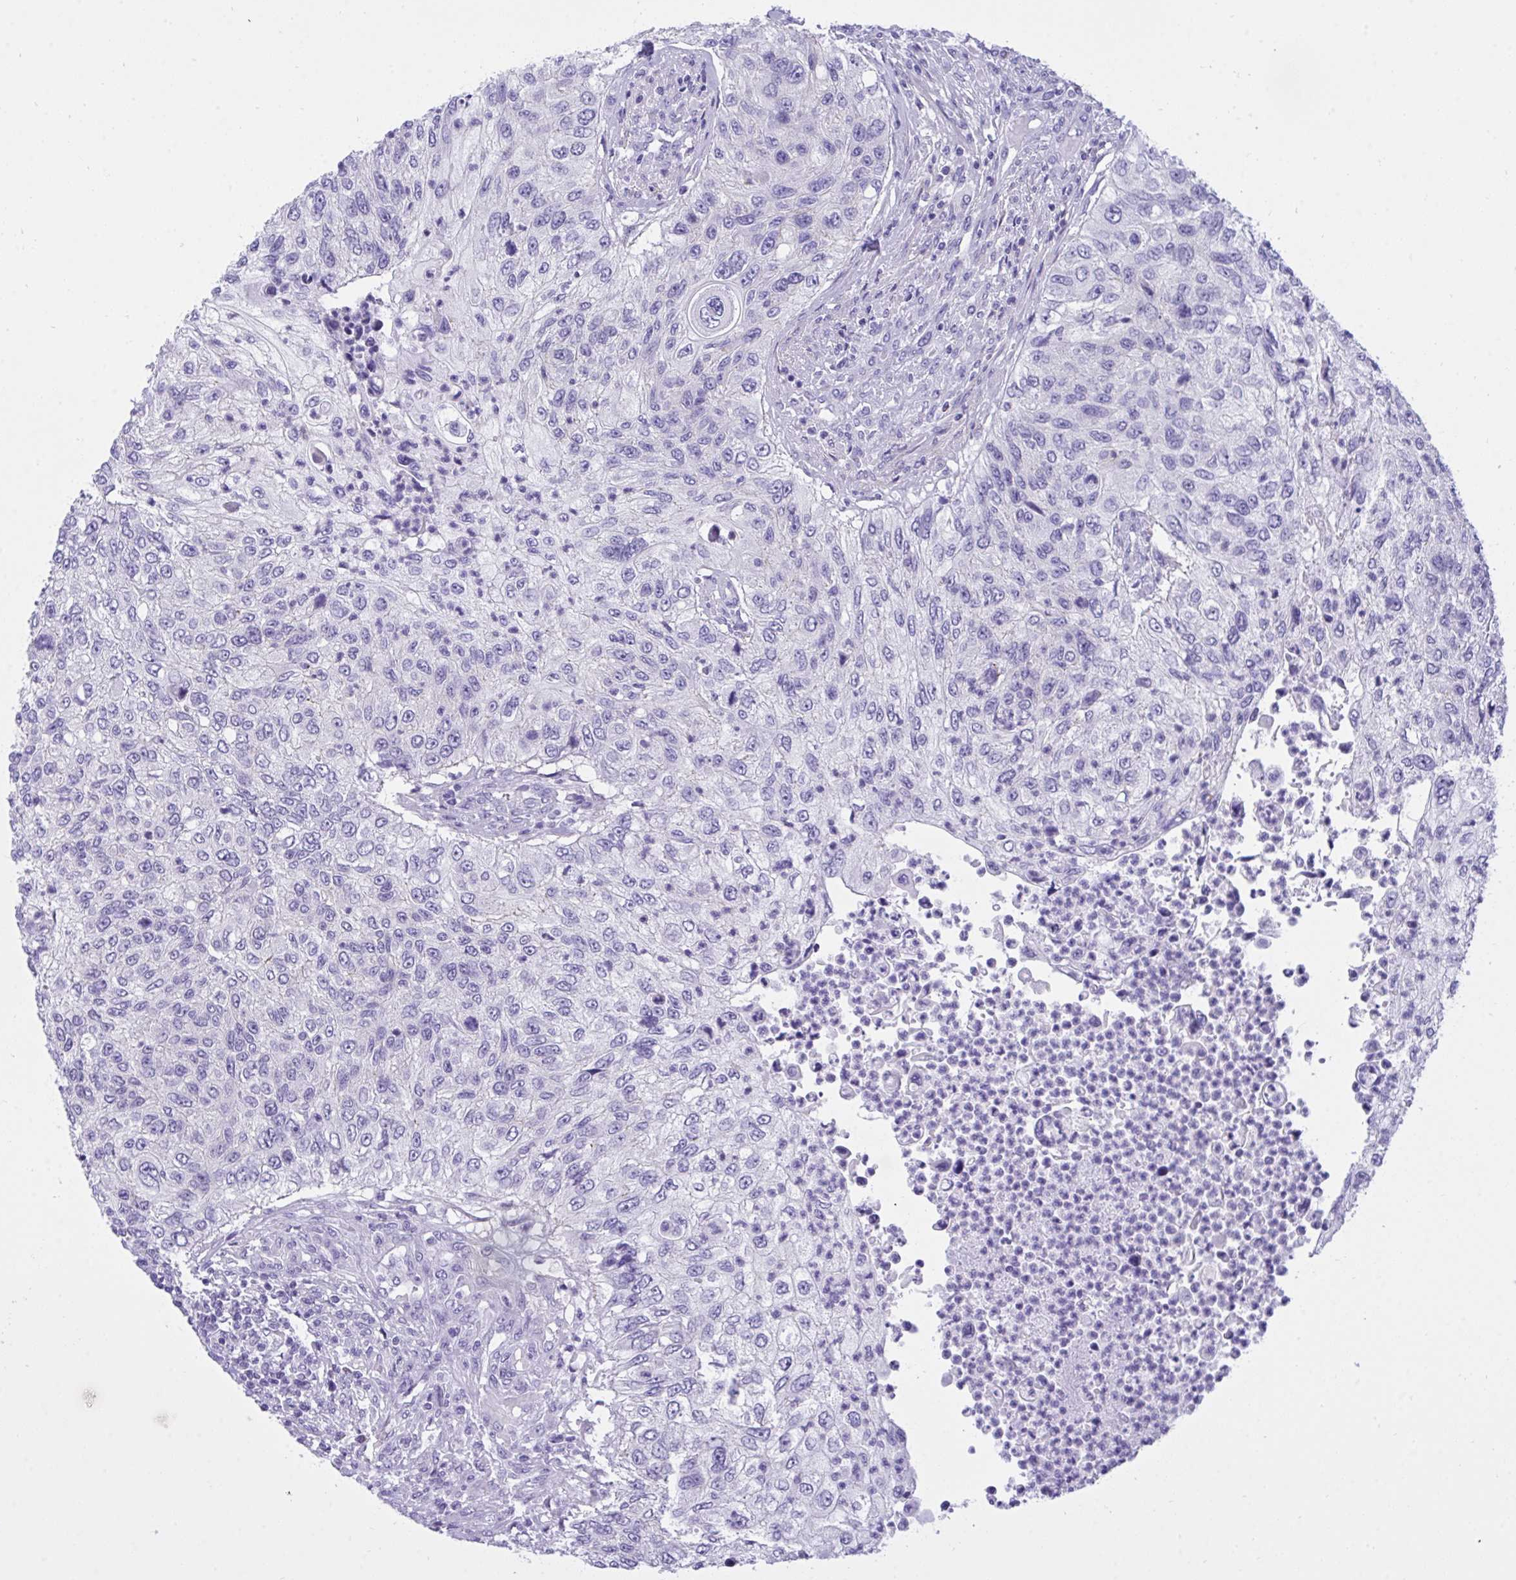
{"staining": {"intensity": "negative", "quantity": "none", "location": "none"}, "tissue": "urothelial cancer", "cell_type": "Tumor cells", "image_type": "cancer", "snomed": [{"axis": "morphology", "description": "Urothelial carcinoma, High grade"}, {"axis": "topography", "description": "Urinary bladder"}], "caption": "DAB immunohistochemical staining of urothelial cancer shows no significant staining in tumor cells.", "gene": "TLN2", "patient": {"sex": "female", "age": 60}}